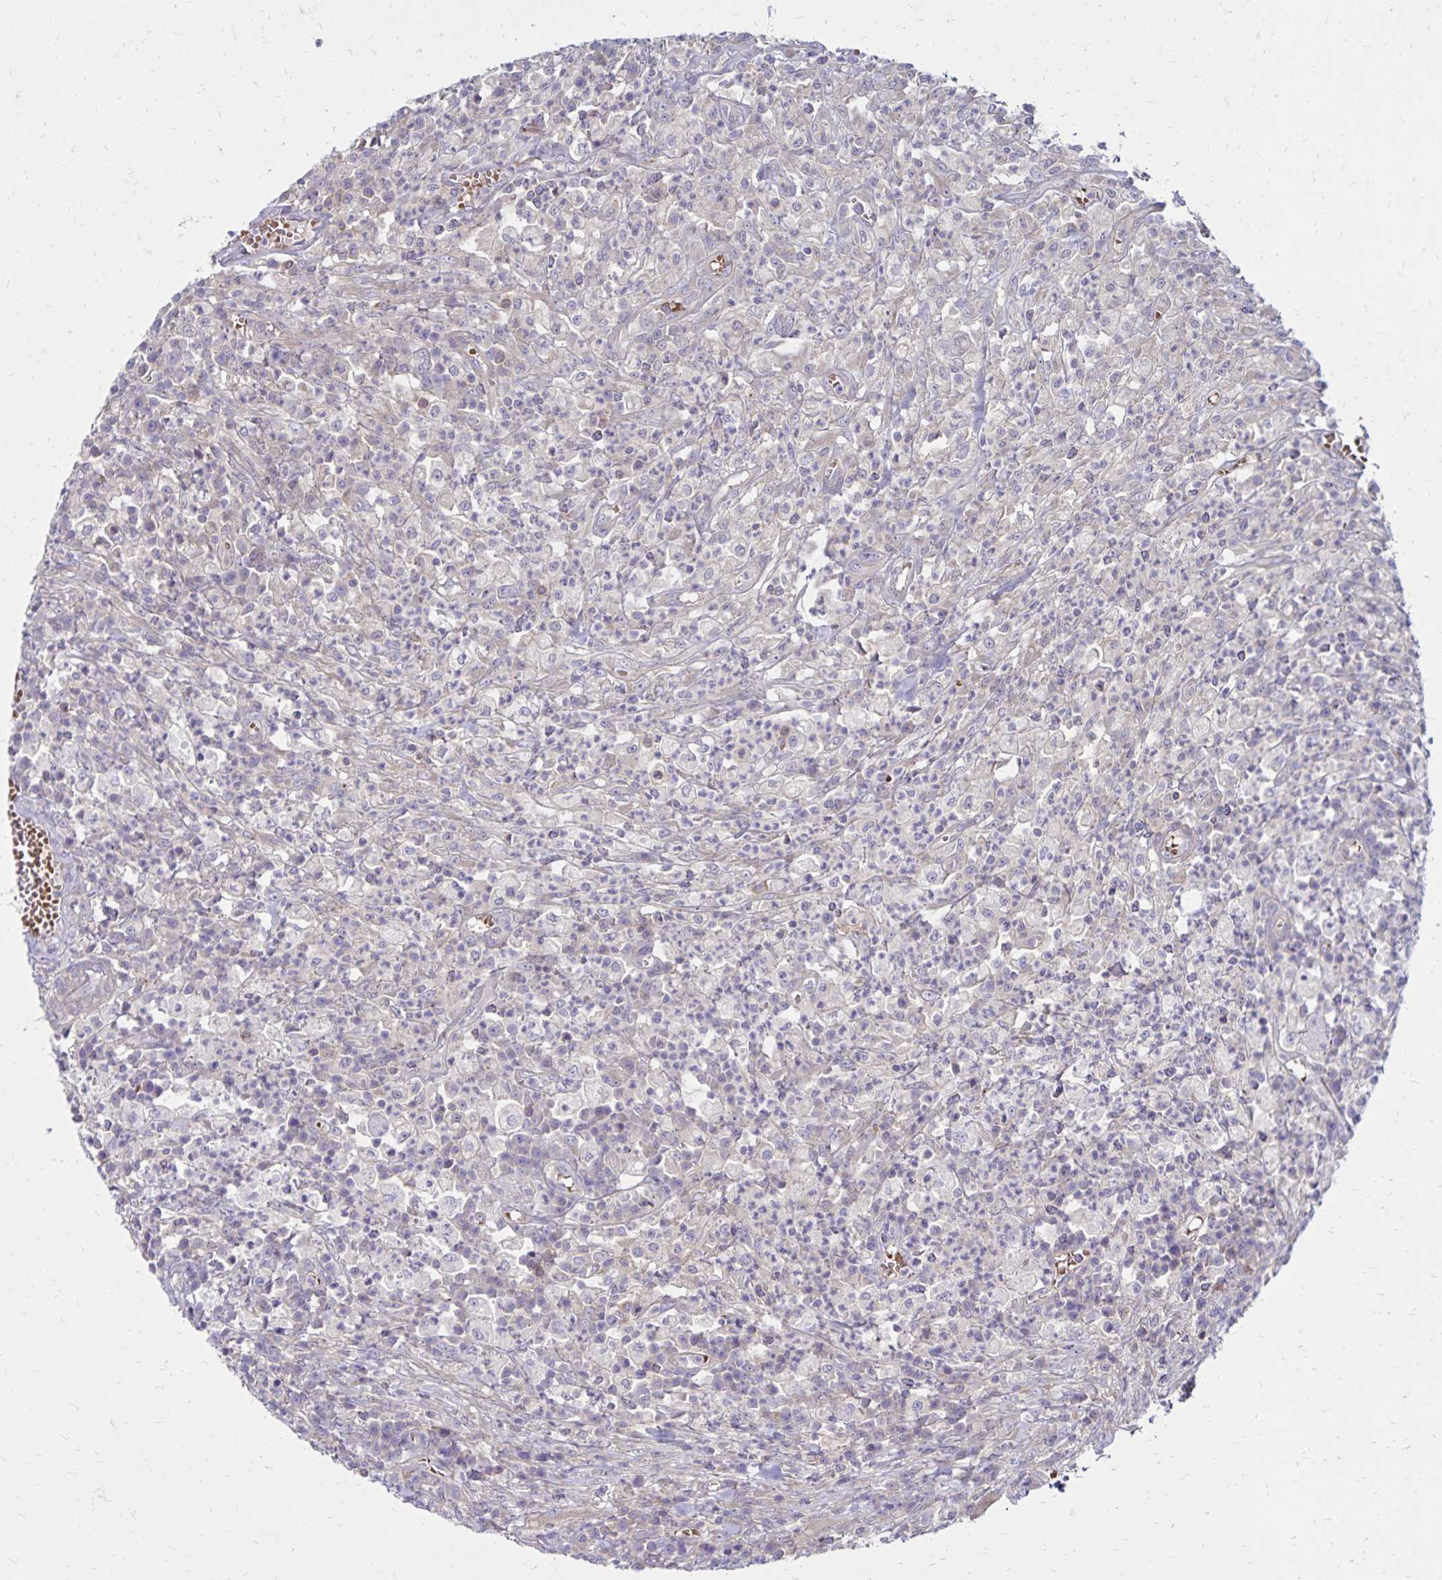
{"staining": {"intensity": "negative", "quantity": "none", "location": "none"}, "tissue": "colorectal cancer", "cell_type": "Tumor cells", "image_type": "cancer", "snomed": [{"axis": "morphology", "description": "Normal tissue, NOS"}, {"axis": "morphology", "description": "Adenocarcinoma, NOS"}, {"axis": "topography", "description": "Colon"}], "caption": "This image is of colorectal cancer (adenocarcinoma) stained with immunohistochemistry (IHC) to label a protein in brown with the nuclei are counter-stained blue. There is no expression in tumor cells.", "gene": "FSD1", "patient": {"sex": "male", "age": 65}}